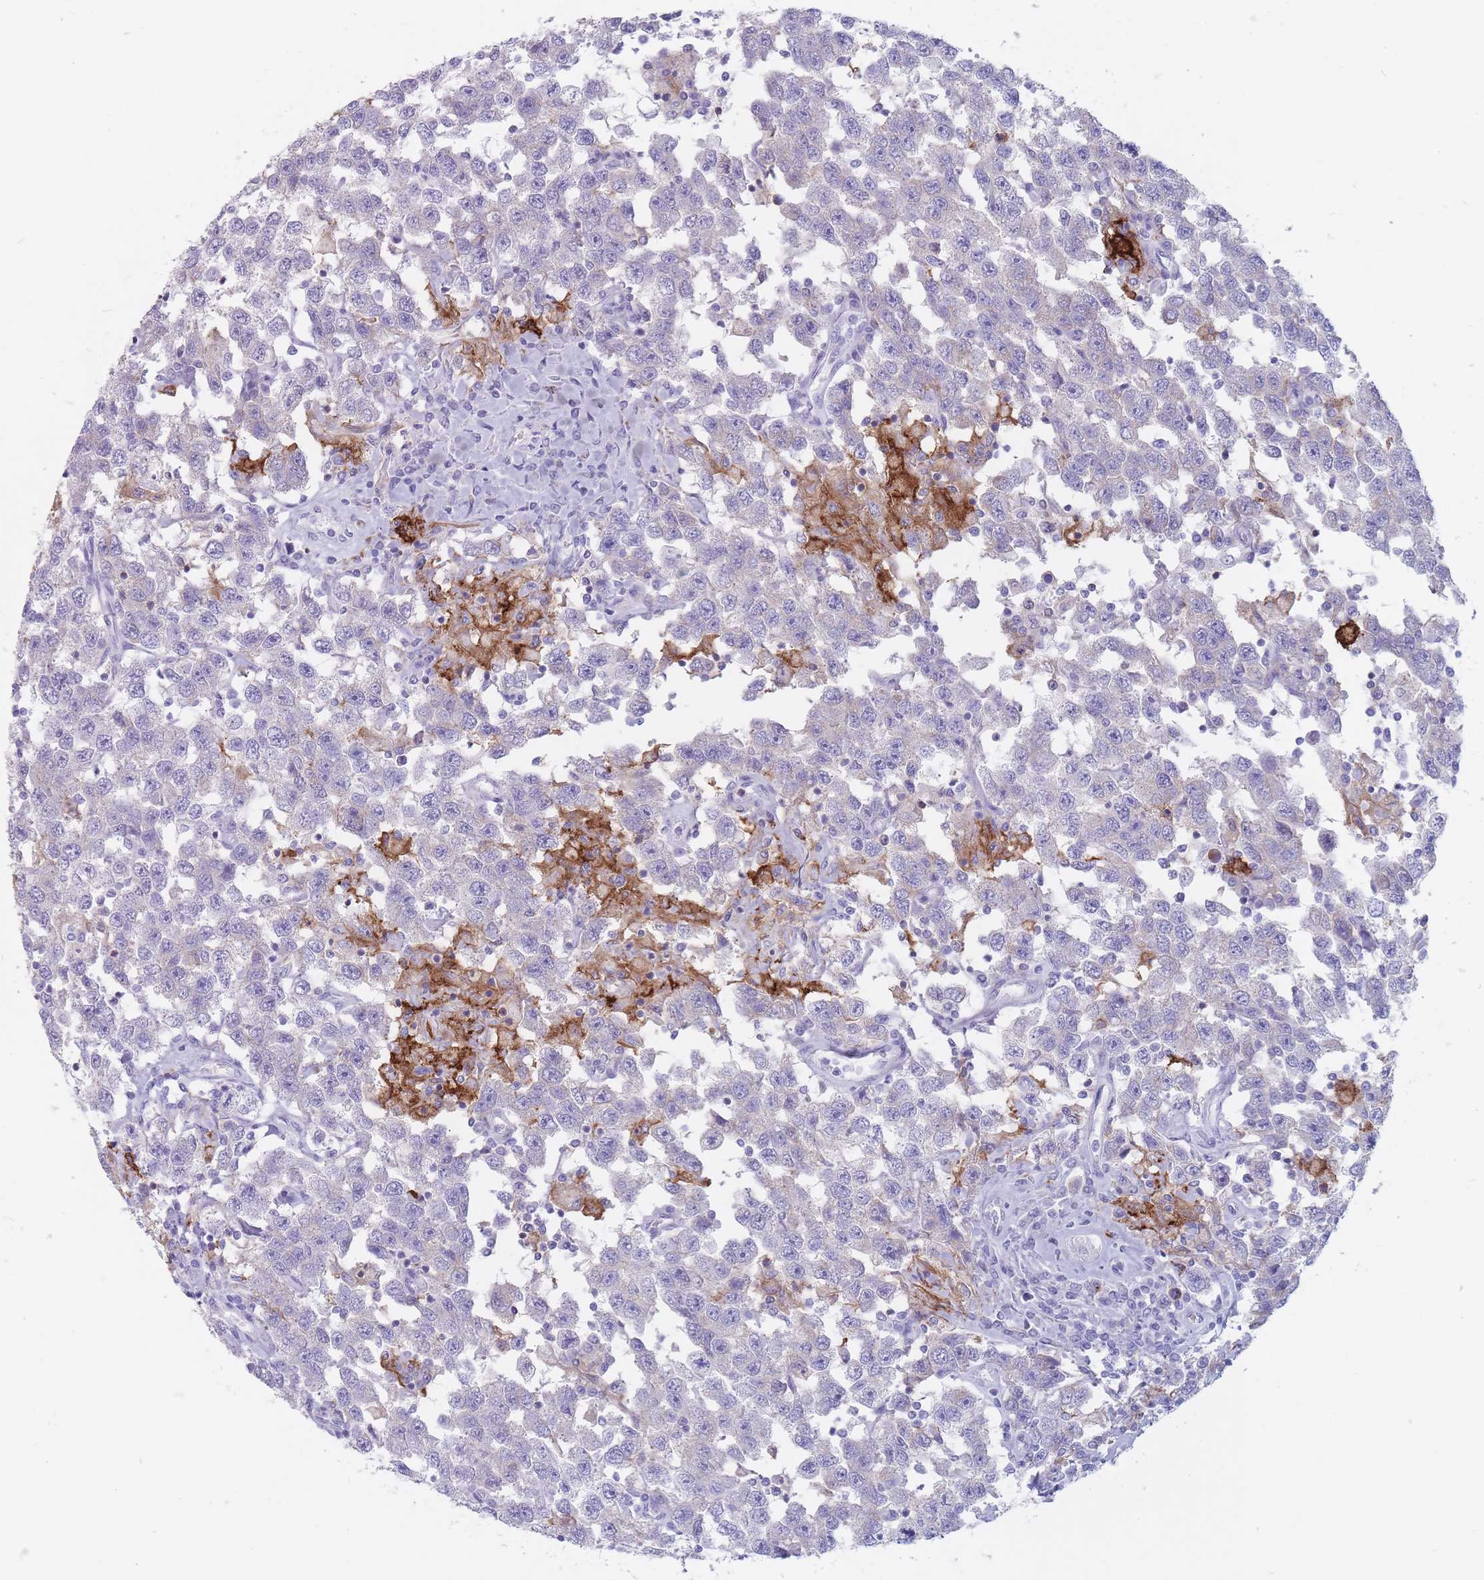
{"staining": {"intensity": "negative", "quantity": "none", "location": "none"}, "tissue": "testis cancer", "cell_type": "Tumor cells", "image_type": "cancer", "snomed": [{"axis": "morphology", "description": "Seminoma, NOS"}, {"axis": "topography", "description": "Testis"}], "caption": "IHC micrograph of human testis cancer stained for a protein (brown), which reveals no positivity in tumor cells.", "gene": "ST3GAL5", "patient": {"sex": "male", "age": 41}}